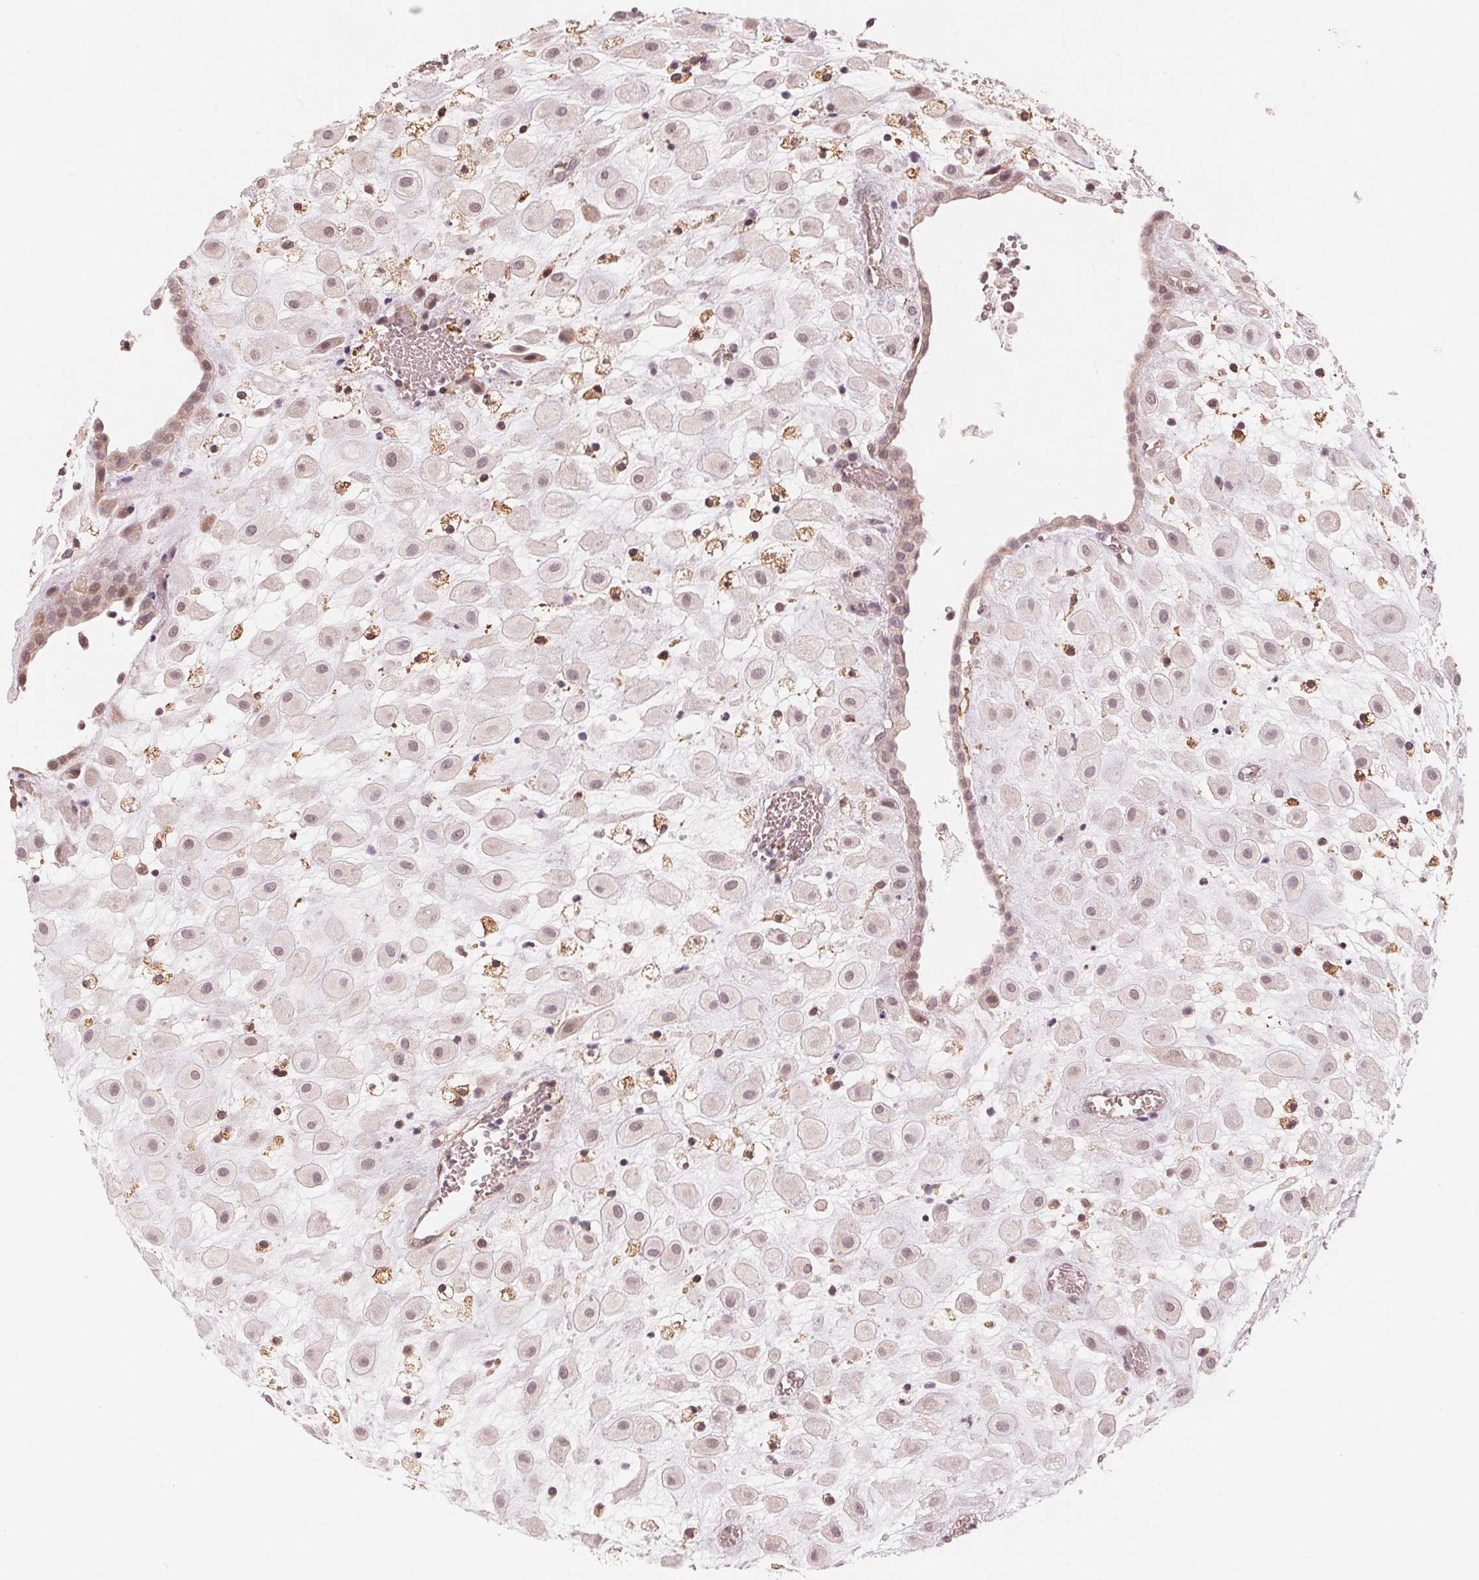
{"staining": {"intensity": "weak", "quantity": "25%-75%", "location": "nuclear"}, "tissue": "placenta", "cell_type": "Decidual cells", "image_type": "normal", "snomed": [{"axis": "morphology", "description": "Normal tissue, NOS"}, {"axis": "topography", "description": "Placenta"}], "caption": "Immunohistochemistry (IHC) (DAB) staining of benign human placenta demonstrates weak nuclear protein staining in approximately 25%-75% of decidual cells.", "gene": "IL9R", "patient": {"sex": "female", "age": 24}}